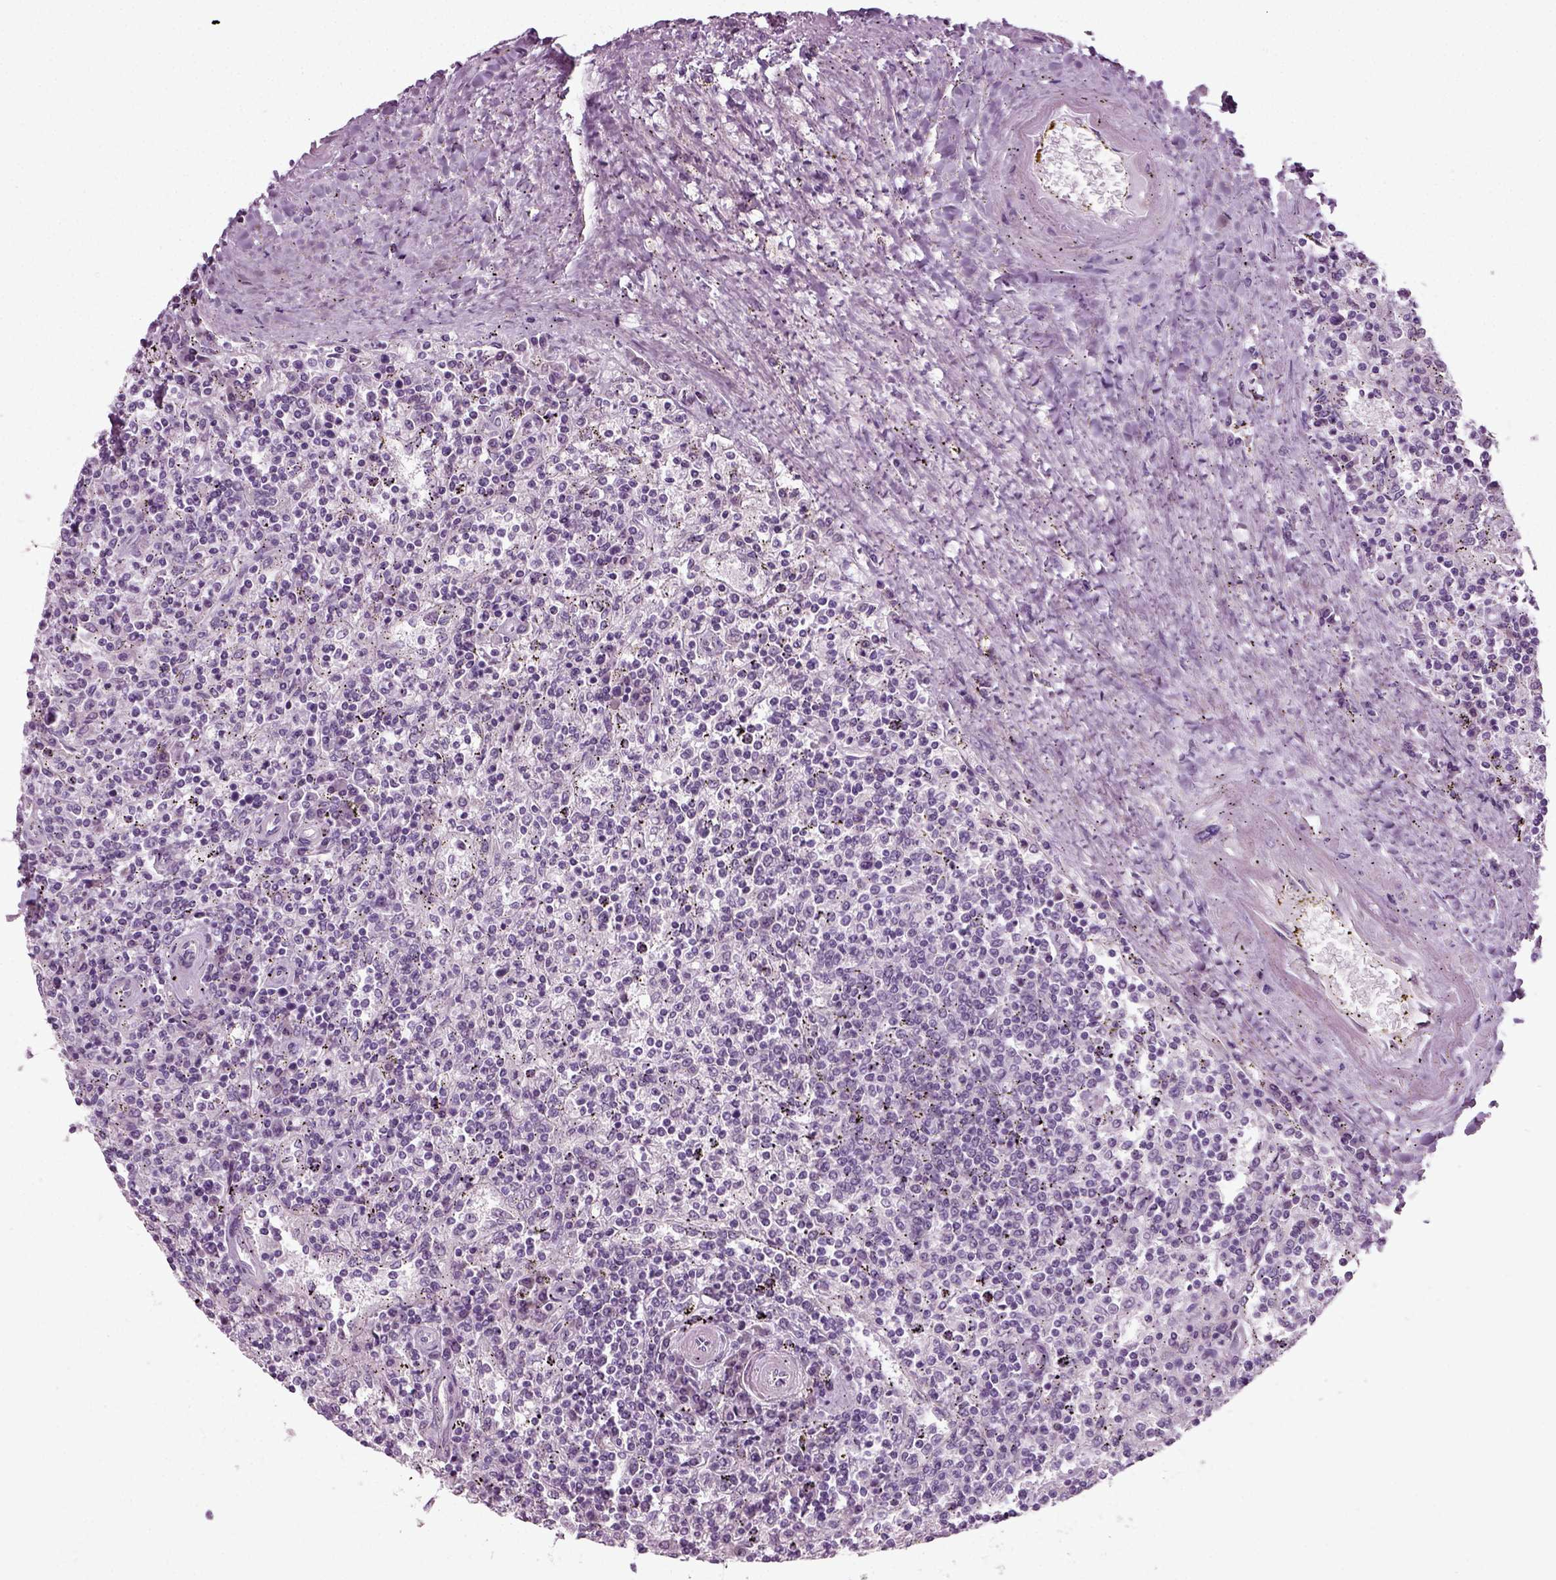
{"staining": {"intensity": "negative", "quantity": "none", "location": "none"}, "tissue": "lymphoma", "cell_type": "Tumor cells", "image_type": "cancer", "snomed": [{"axis": "morphology", "description": "Malignant lymphoma, non-Hodgkin's type, Low grade"}, {"axis": "topography", "description": "Spleen"}], "caption": "Photomicrograph shows no protein expression in tumor cells of lymphoma tissue.", "gene": "SCG5", "patient": {"sex": "male", "age": 62}}